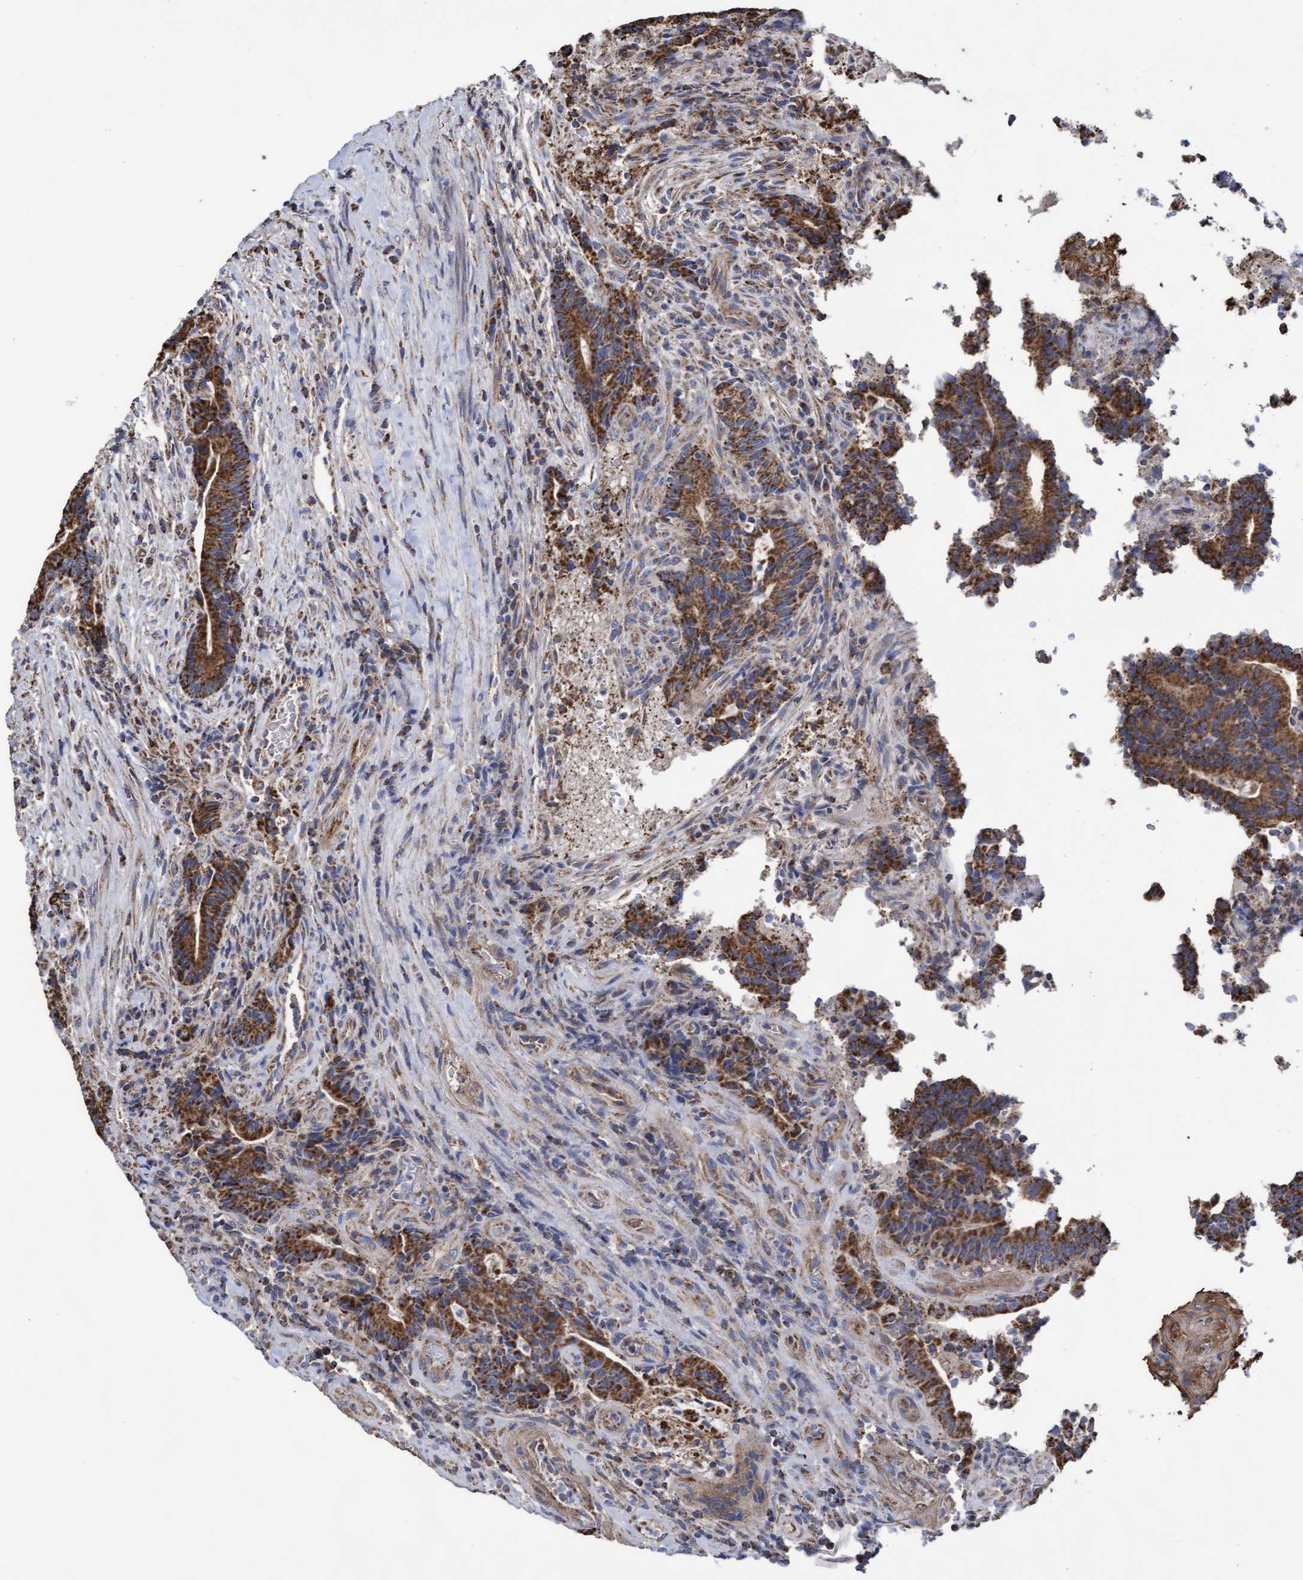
{"staining": {"intensity": "strong", "quantity": ">75%", "location": "cytoplasmic/membranous"}, "tissue": "colorectal cancer", "cell_type": "Tumor cells", "image_type": "cancer", "snomed": [{"axis": "morphology", "description": "Normal tissue, NOS"}, {"axis": "morphology", "description": "Adenocarcinoma, NOS"}, {"axis": "topography", "description": "Colon"}], "caption": "This is an image of immunohistochemistry staining of colorectal cancer (adenocarcinoma), which shows strong expression in the cytoplasmic/membranous of tumor cells.", "gene": "COBL", "patient": {"sex": "female", "age": 75}}